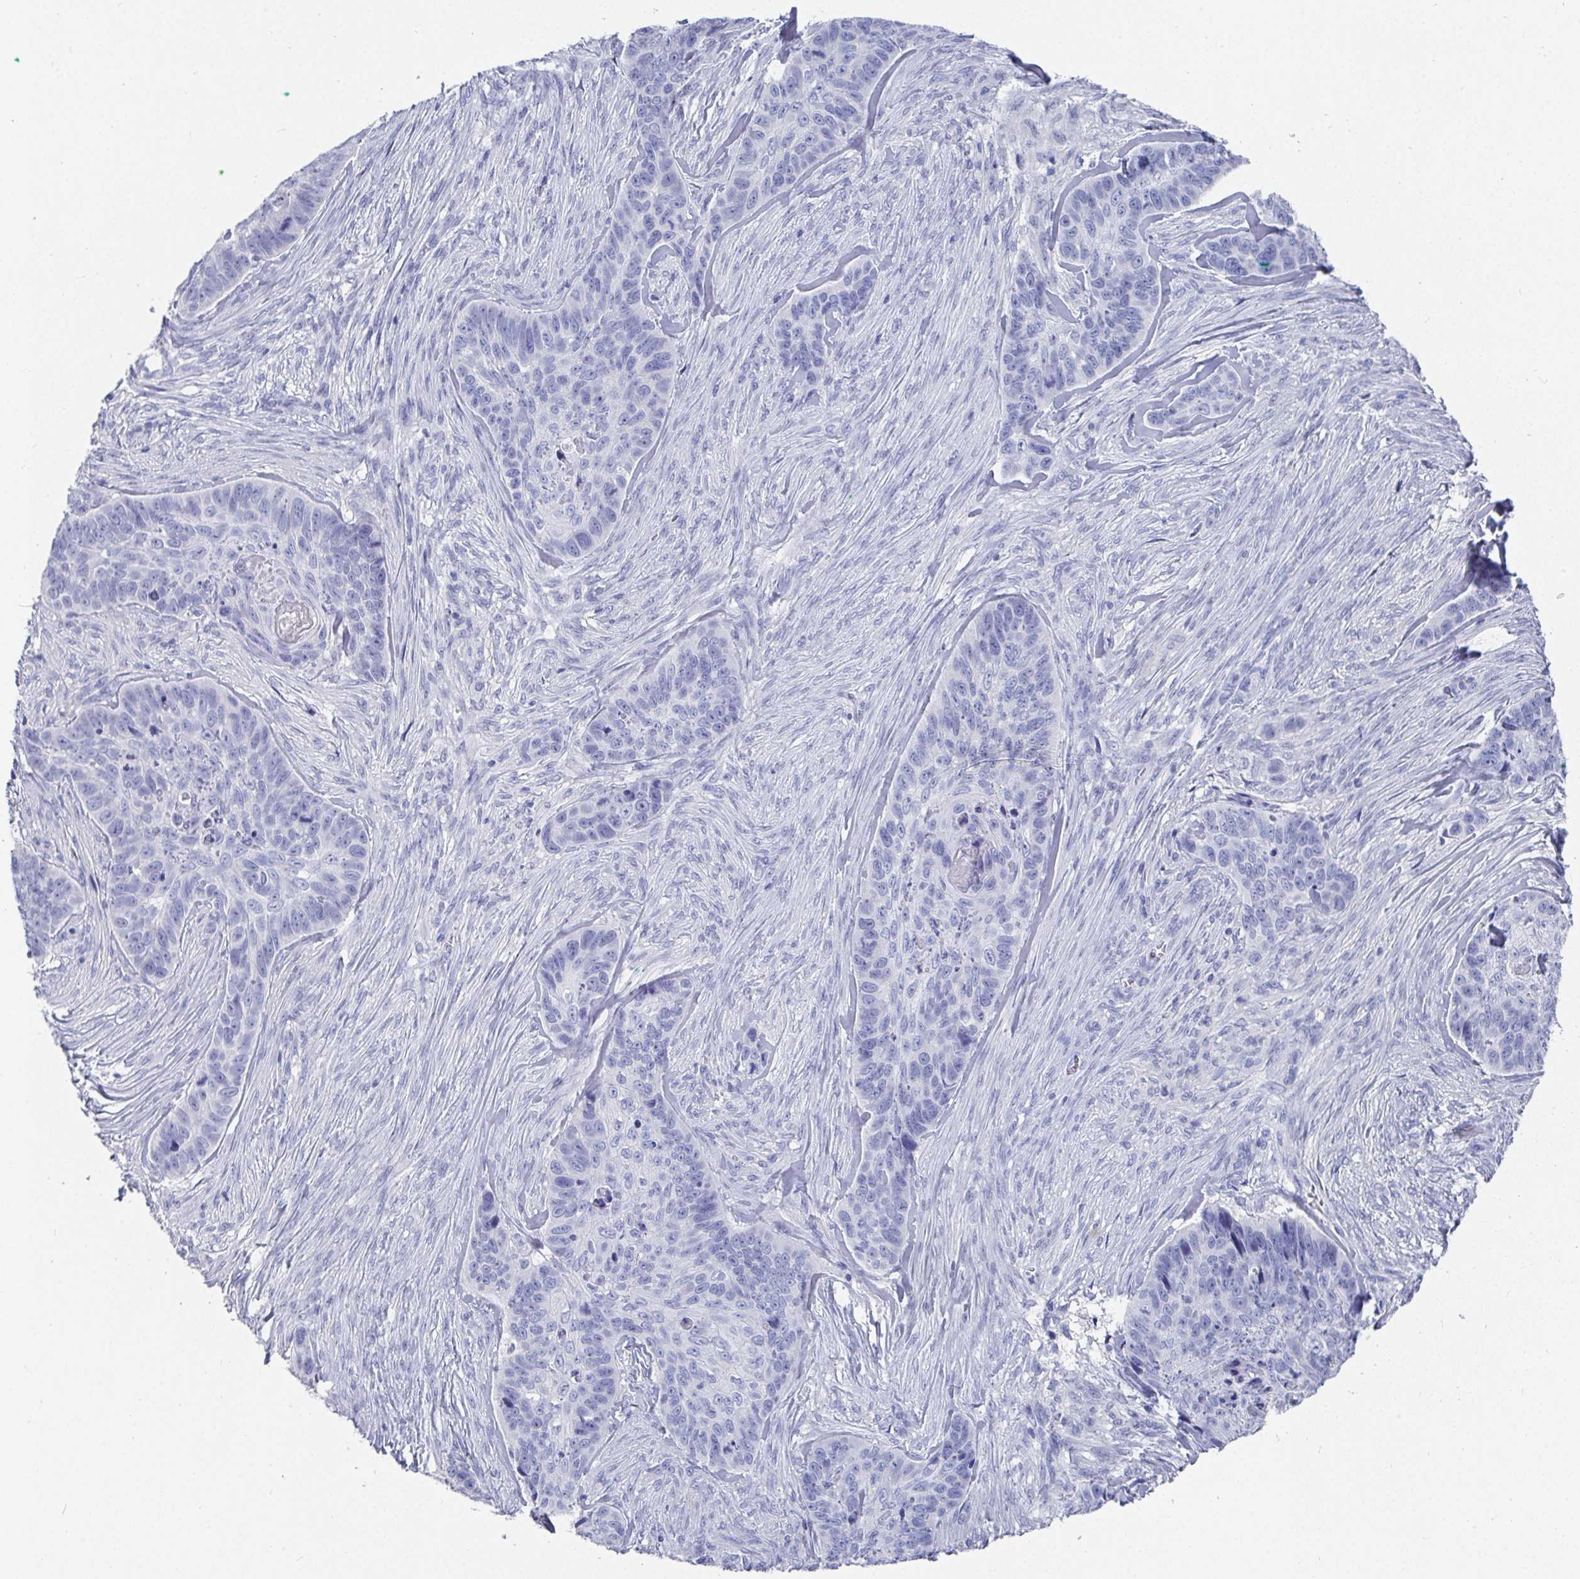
{"staining": {"intensity": "negative", "quantity": "none", "location": "none"}, "tissue": "skin cancer", "cell_type": "Tumor cells", "image_type": "cancer", "snomed": [{"axis": "morphology", "description": "Basal cell carcinoma"}, {"axis": "topography", "description": "Skin"}], "caption": "Basal cell carcinoma (skin) stained for a protein using IHC demonstrates no staining tumor cells.", "gene": "GRIA1", "patient": {"sex": "female", "age": 82}}